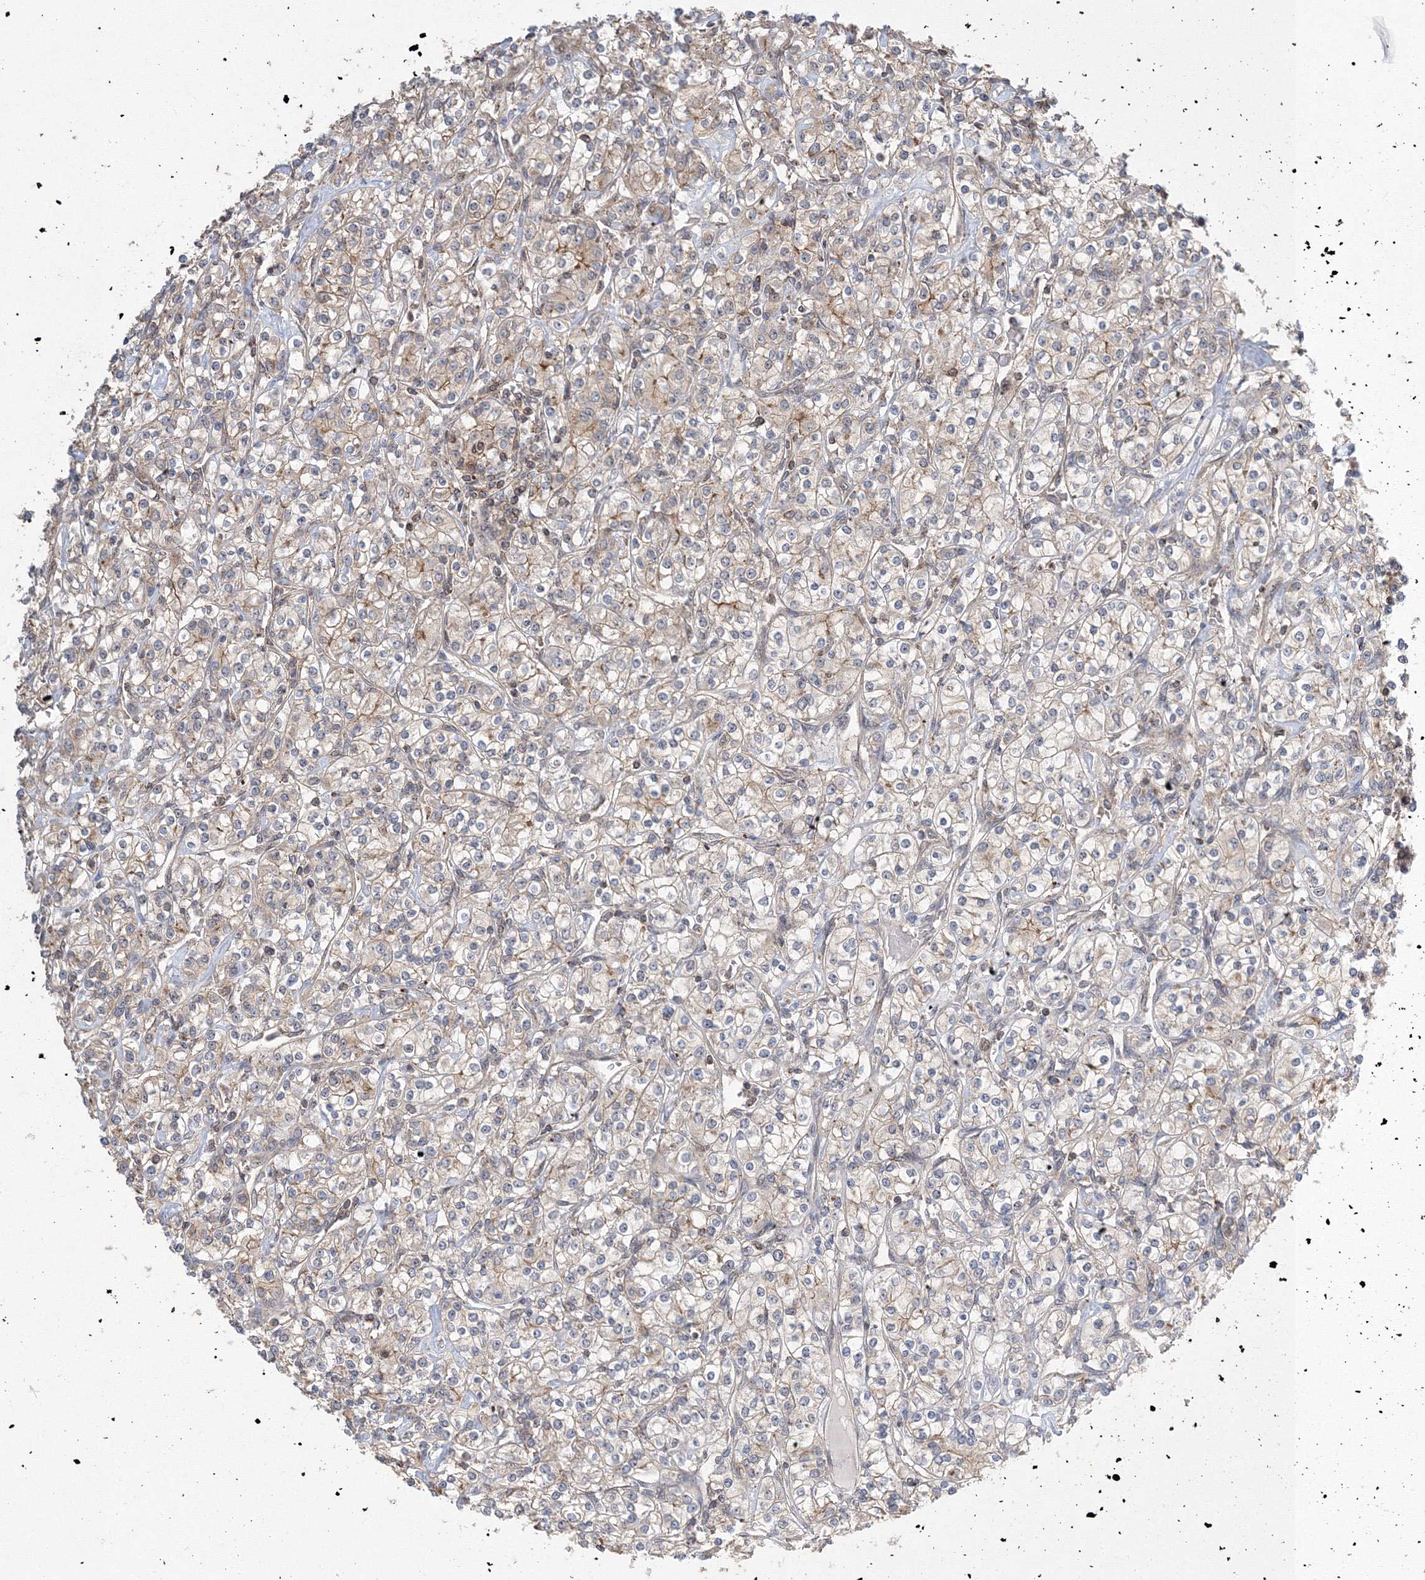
{"staining": {"intensity": "weak", "quantity": ">75%", "location": "cytoplasmic/membranous"}, "tissue": "renal cancer", "cell_type": "Tumor cells", "image_type": "cancer", "snomed": [{"axis": "morphology", "description": "Adenocarcinoma, NOS"}, {"axis": "topography", "description": "Kidney"}], "caption": "Protein staining of renal adenocarcinoma tissue exhibits weak cytoplasmic/membranous expression in approximately >75% of tumor cells.", "gene": "AASDH", "patient": {"sex": "male", "age": 77}}